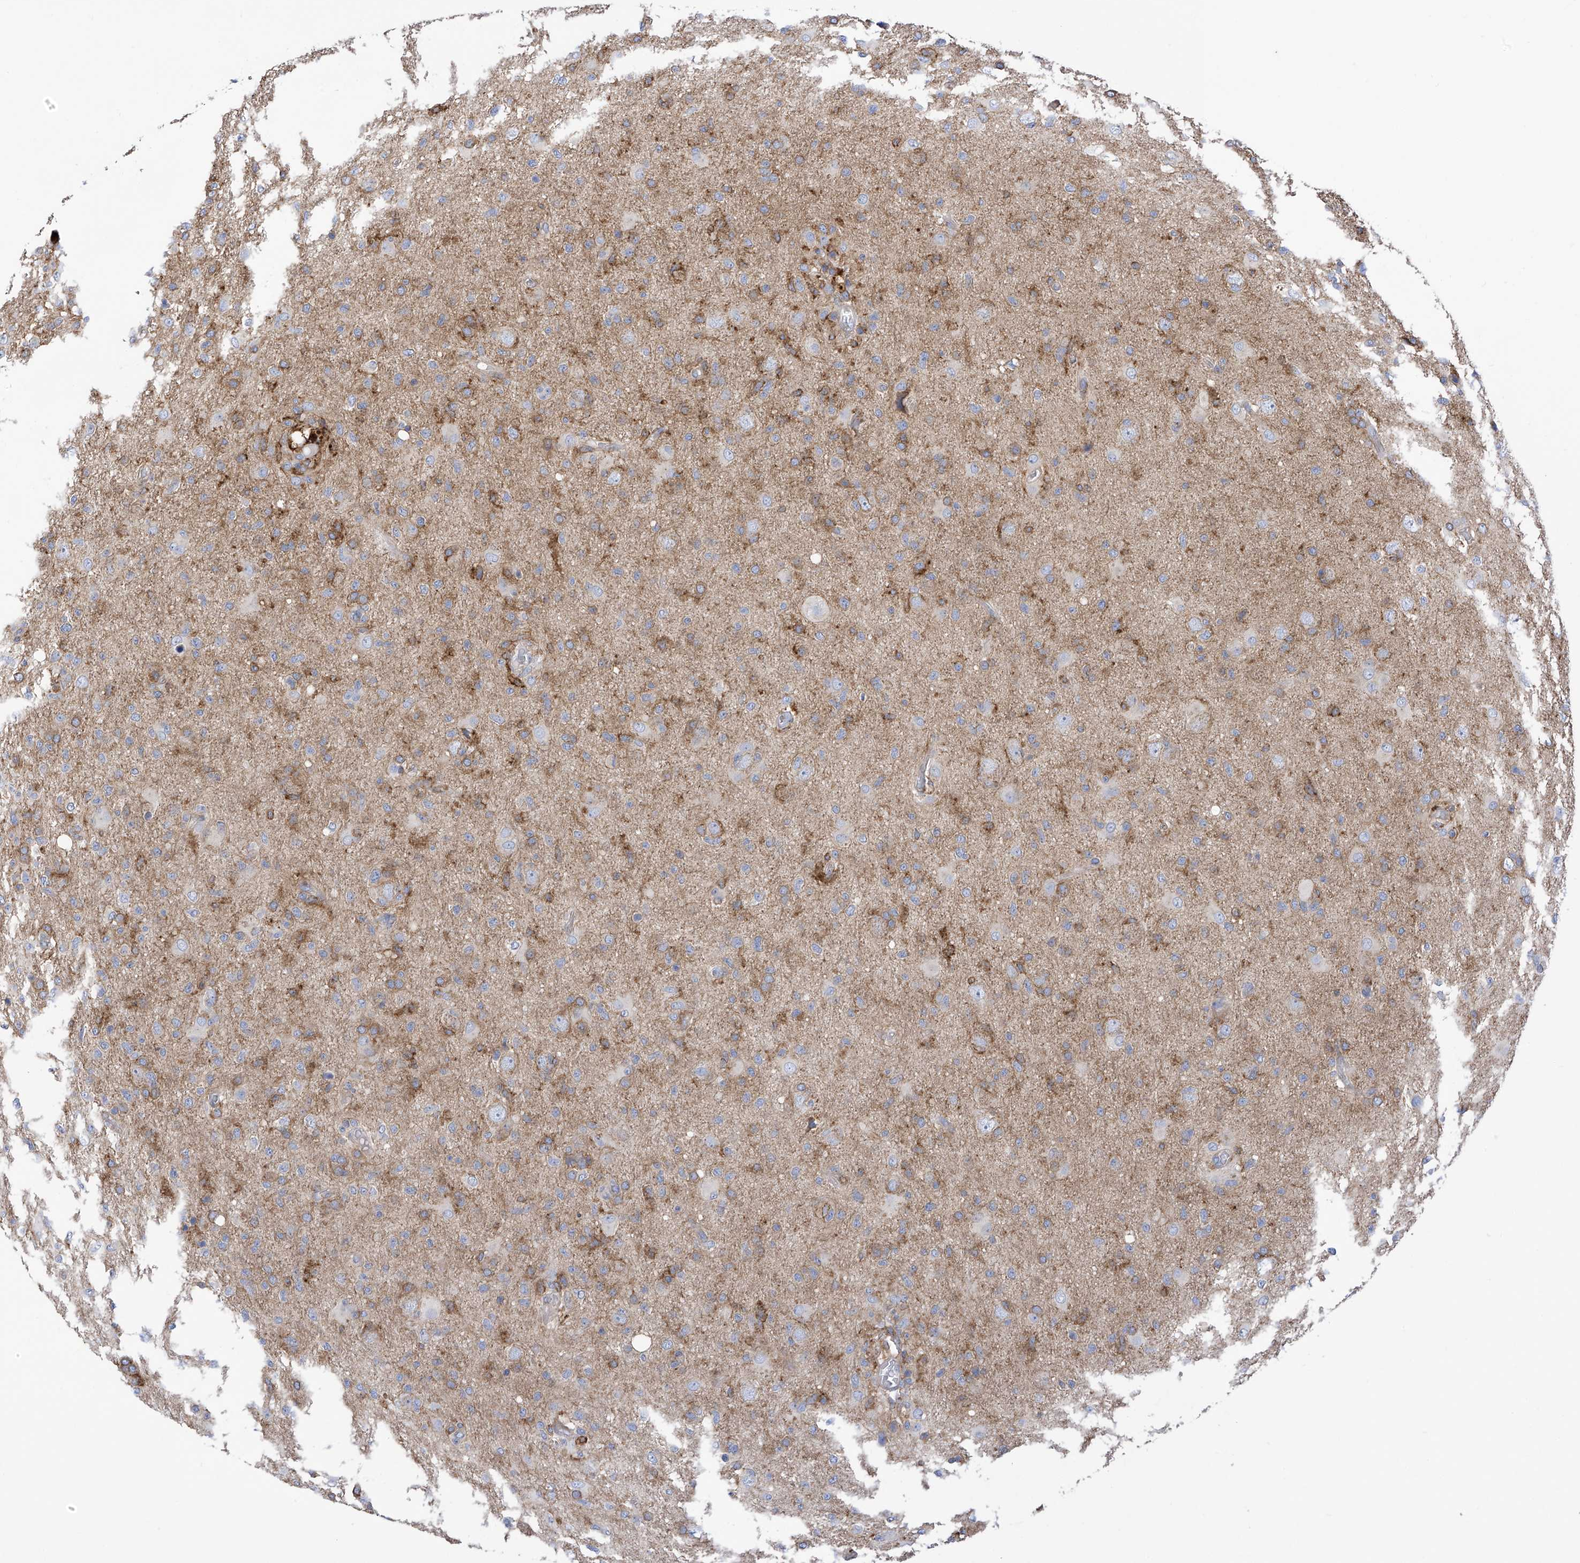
{"staining": {"intensity": "moderate", "quantity": "<25%", "location": "cytoplasmic/membranous"}, "tissue": "glioma", "cell_type": "Tumor cells", "image_type": "cancer", "snomed": [{"axis": "morphology", "description": "Glioma, malignant, High grade"}, {"axis": "topography", "description": "Brain"}], "caption": "Human glioma stained with a brown dye demonstrates moderate cytoplasmic/membranous positive expression in about <25% of tumor cells.", "gene": "P2RX7", "patient": {"sex": "female", "age": 57}}